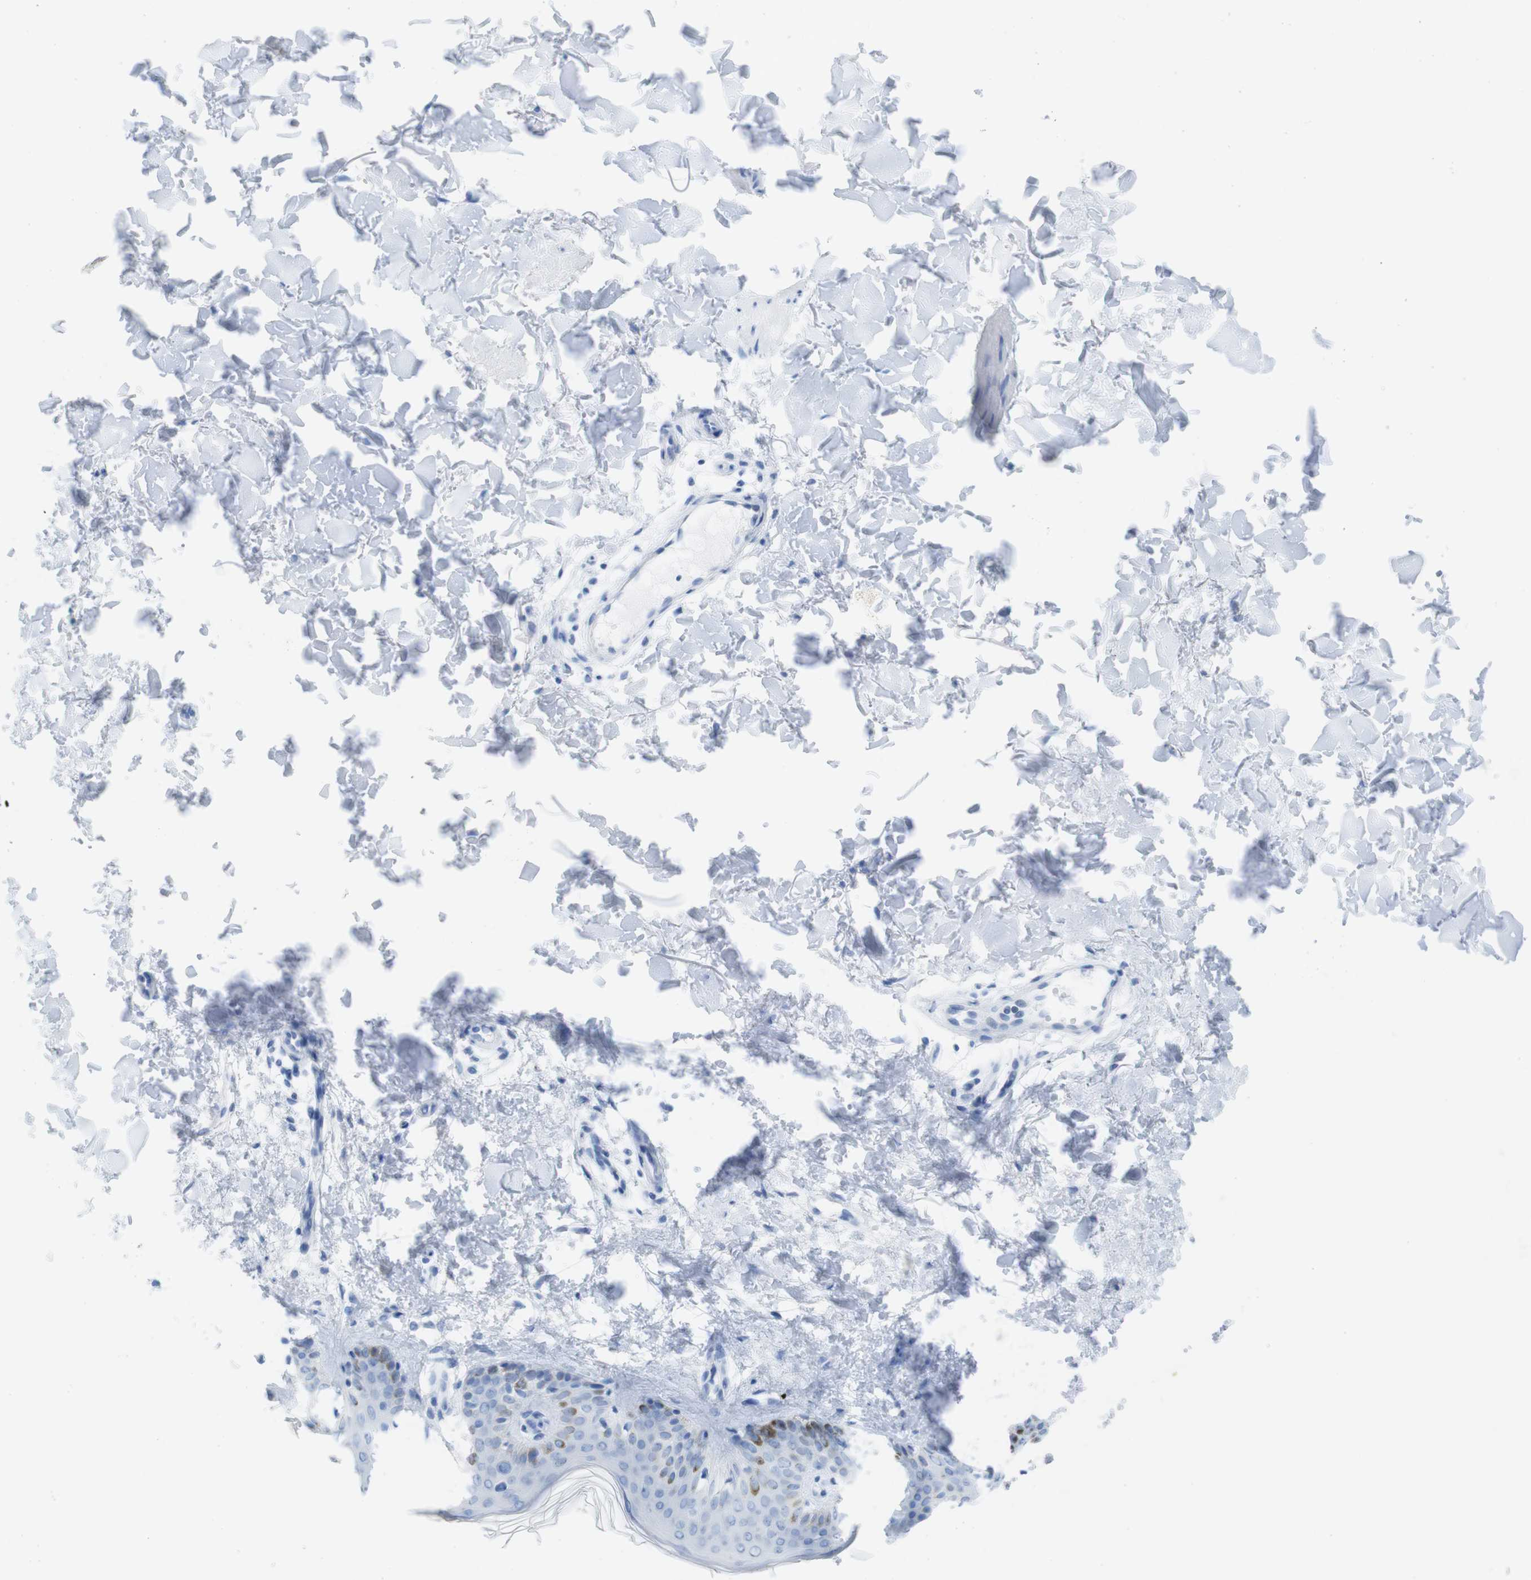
{"staining": {"intensity": "negative", "quantity": "none", "location": "none"}, "tissue": "skin", "cell_type": "Fibroblasts", "image_type": "normal", "snomed": [{"axis": "morphology", "description": "Normal tissue, NOS"}, {"axis": "topography", "description": "Skin"}], "caption": "Skin was stained to show a protein in brown. There is no significant expression in fibroblasts. (Brightfield microscopy of DAB (3,3'-diaminobenzidine) IHC at high magnification).", "gene": "MYH7", "patient": {"sex": "male", "age": 67}}